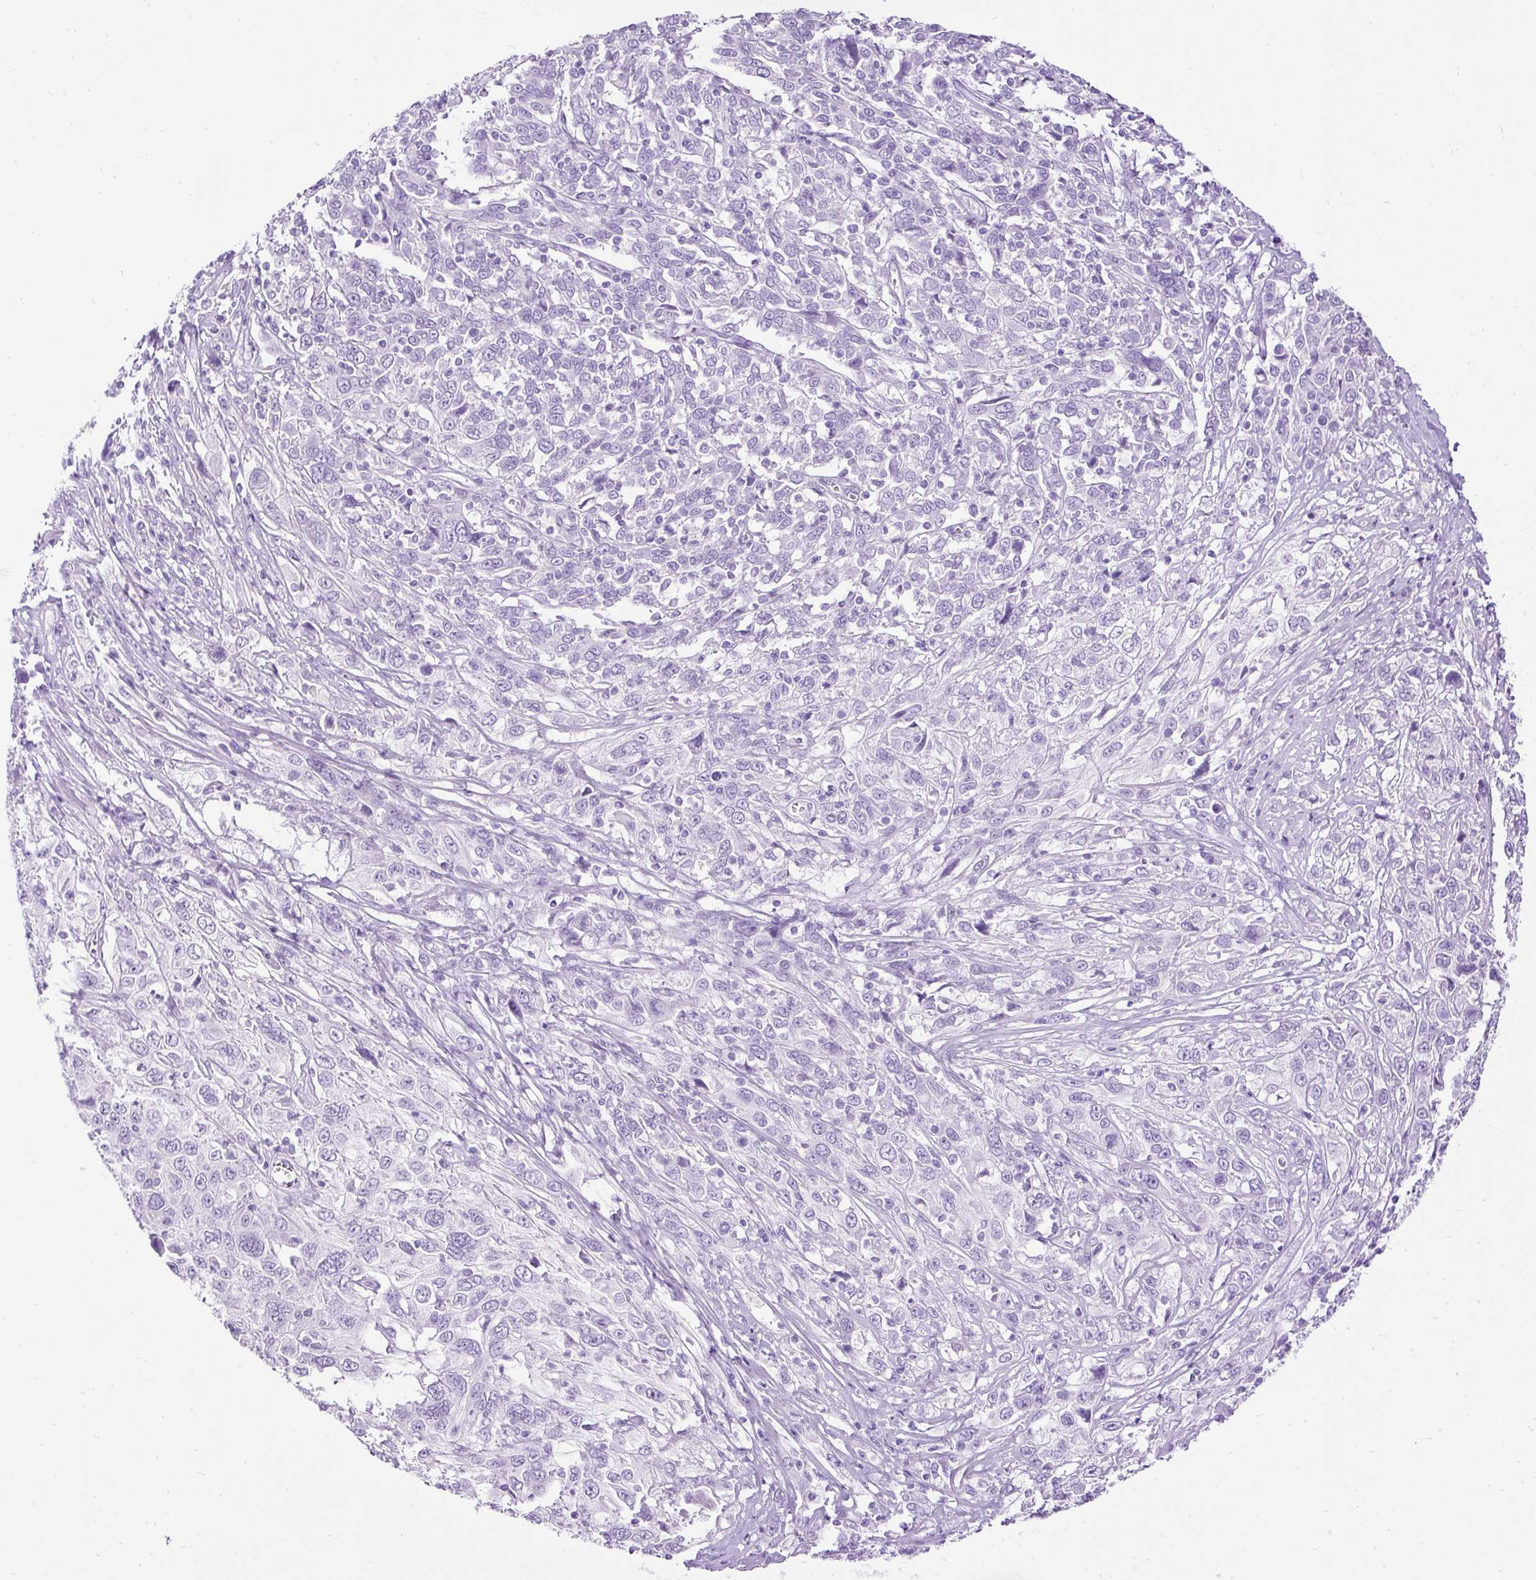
{"staining": {"intensity": "negative", "quantity": "none", "location": "none"}, "tissue": "cervical cancer", "cell_type": "Tumor cells", "image_type": "cancer", "snomed": [{"axis": "morphology", "description": "Squamous cell carcinoma, NOS"}, {"axis": "topography", "description": "Cervix"}], "caption": "High magnification brightfield microscopy of squamous cell carcinoma (cervical) stained with DAB (brown) and counterstained with hematoxylin (blue): tumor cells show no significant expression.", "gene": "HEY1", "patient": {"sex": "female", "age": 46}}